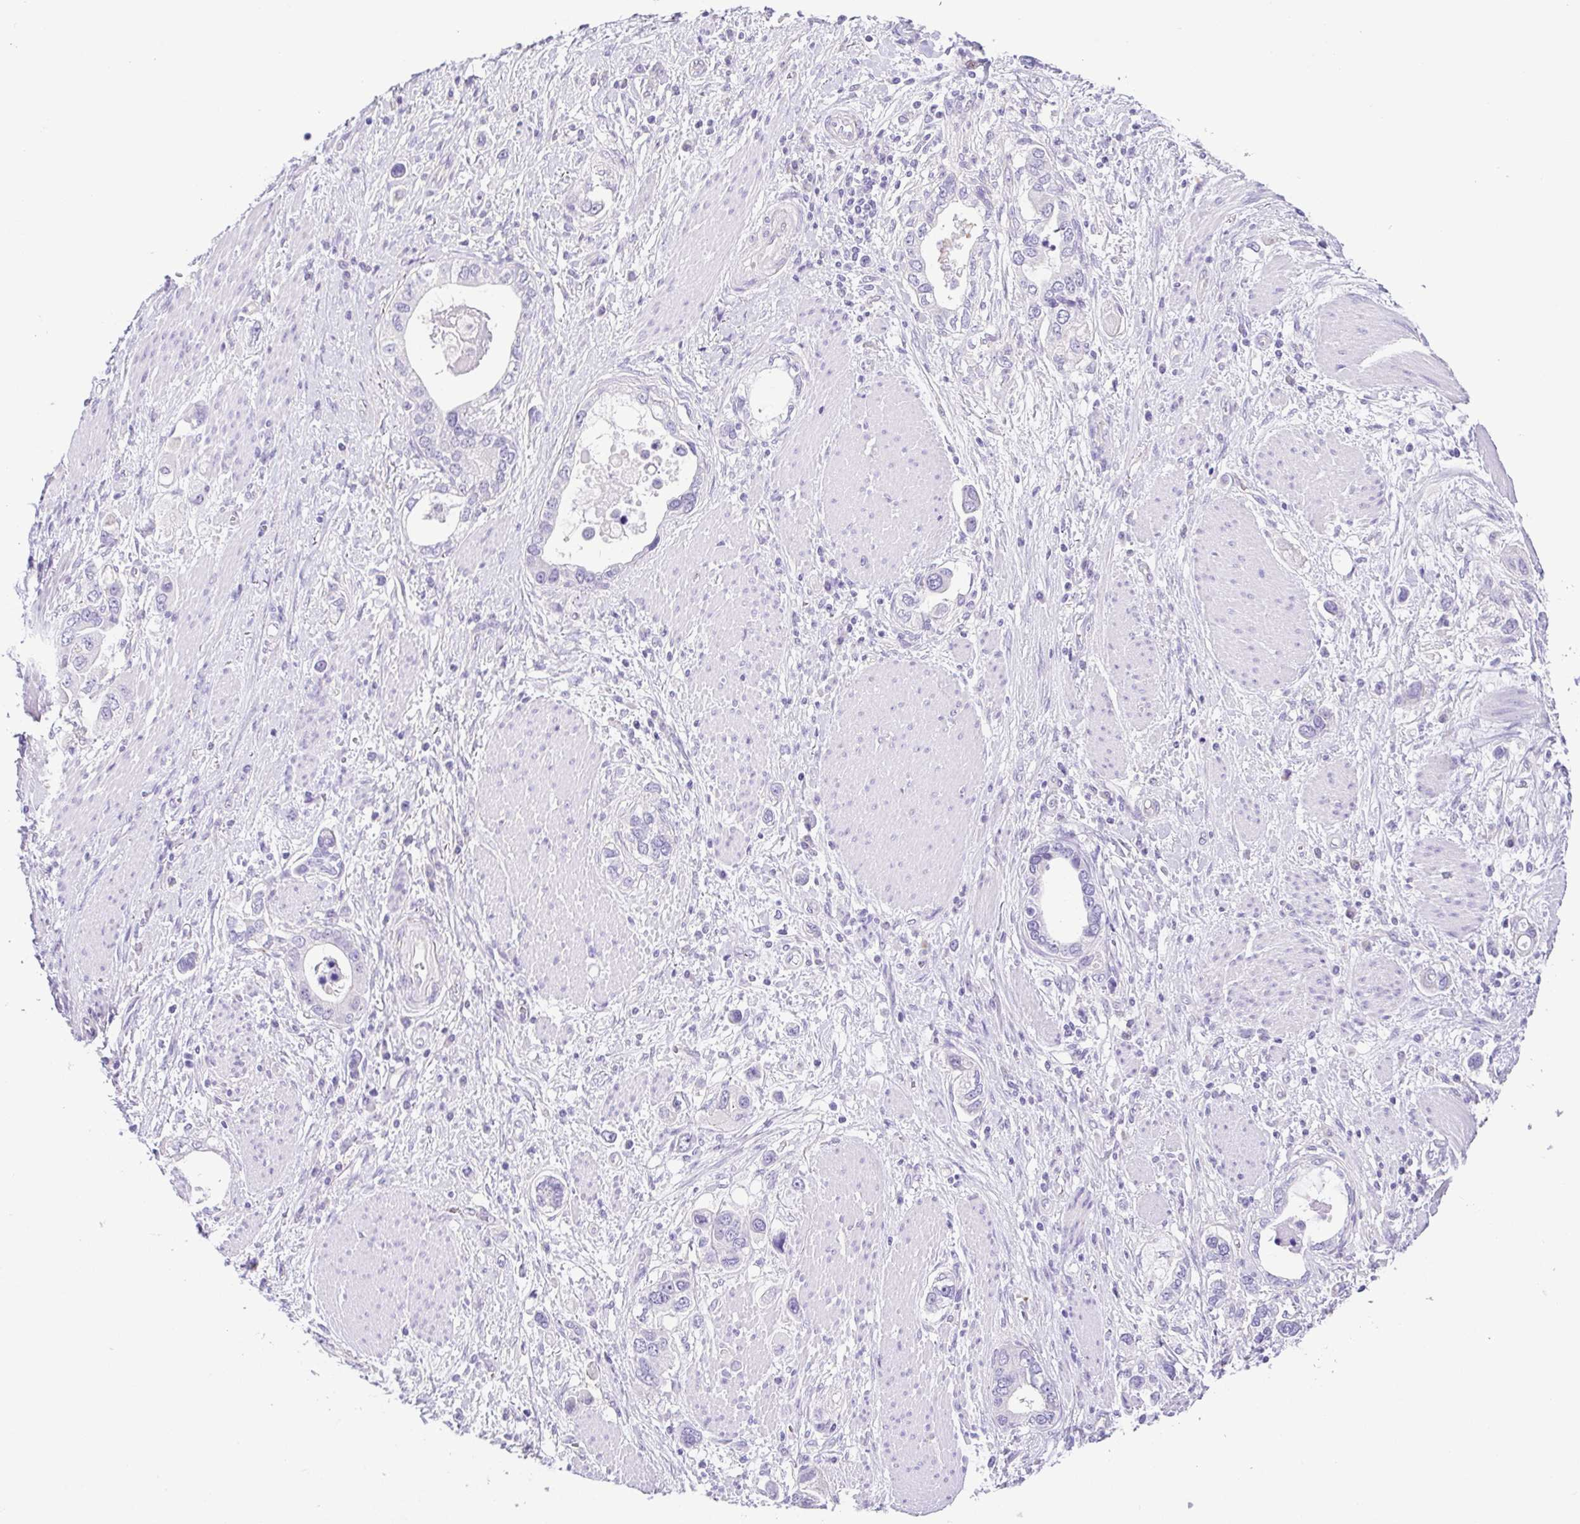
{"staining": {"intensity": "negative", "quantity": "none", "location": "none"}, "tissue": "stomach cancer", "cell_type": "Tumor cells", "image_type": "cancer", "snomed": [{"axis": "morphology", "description": "Adenocarcinoma, NOS"}, {"axis": "topography", "description": "Stomach, lower"}], "caption": "Human stomach adenocarcinoma stained for a protein using immunohistochemistry reveals no positivity in tumor cells.", "gene": "EPB42", "patient": {"sex": "female", "age": 93}}